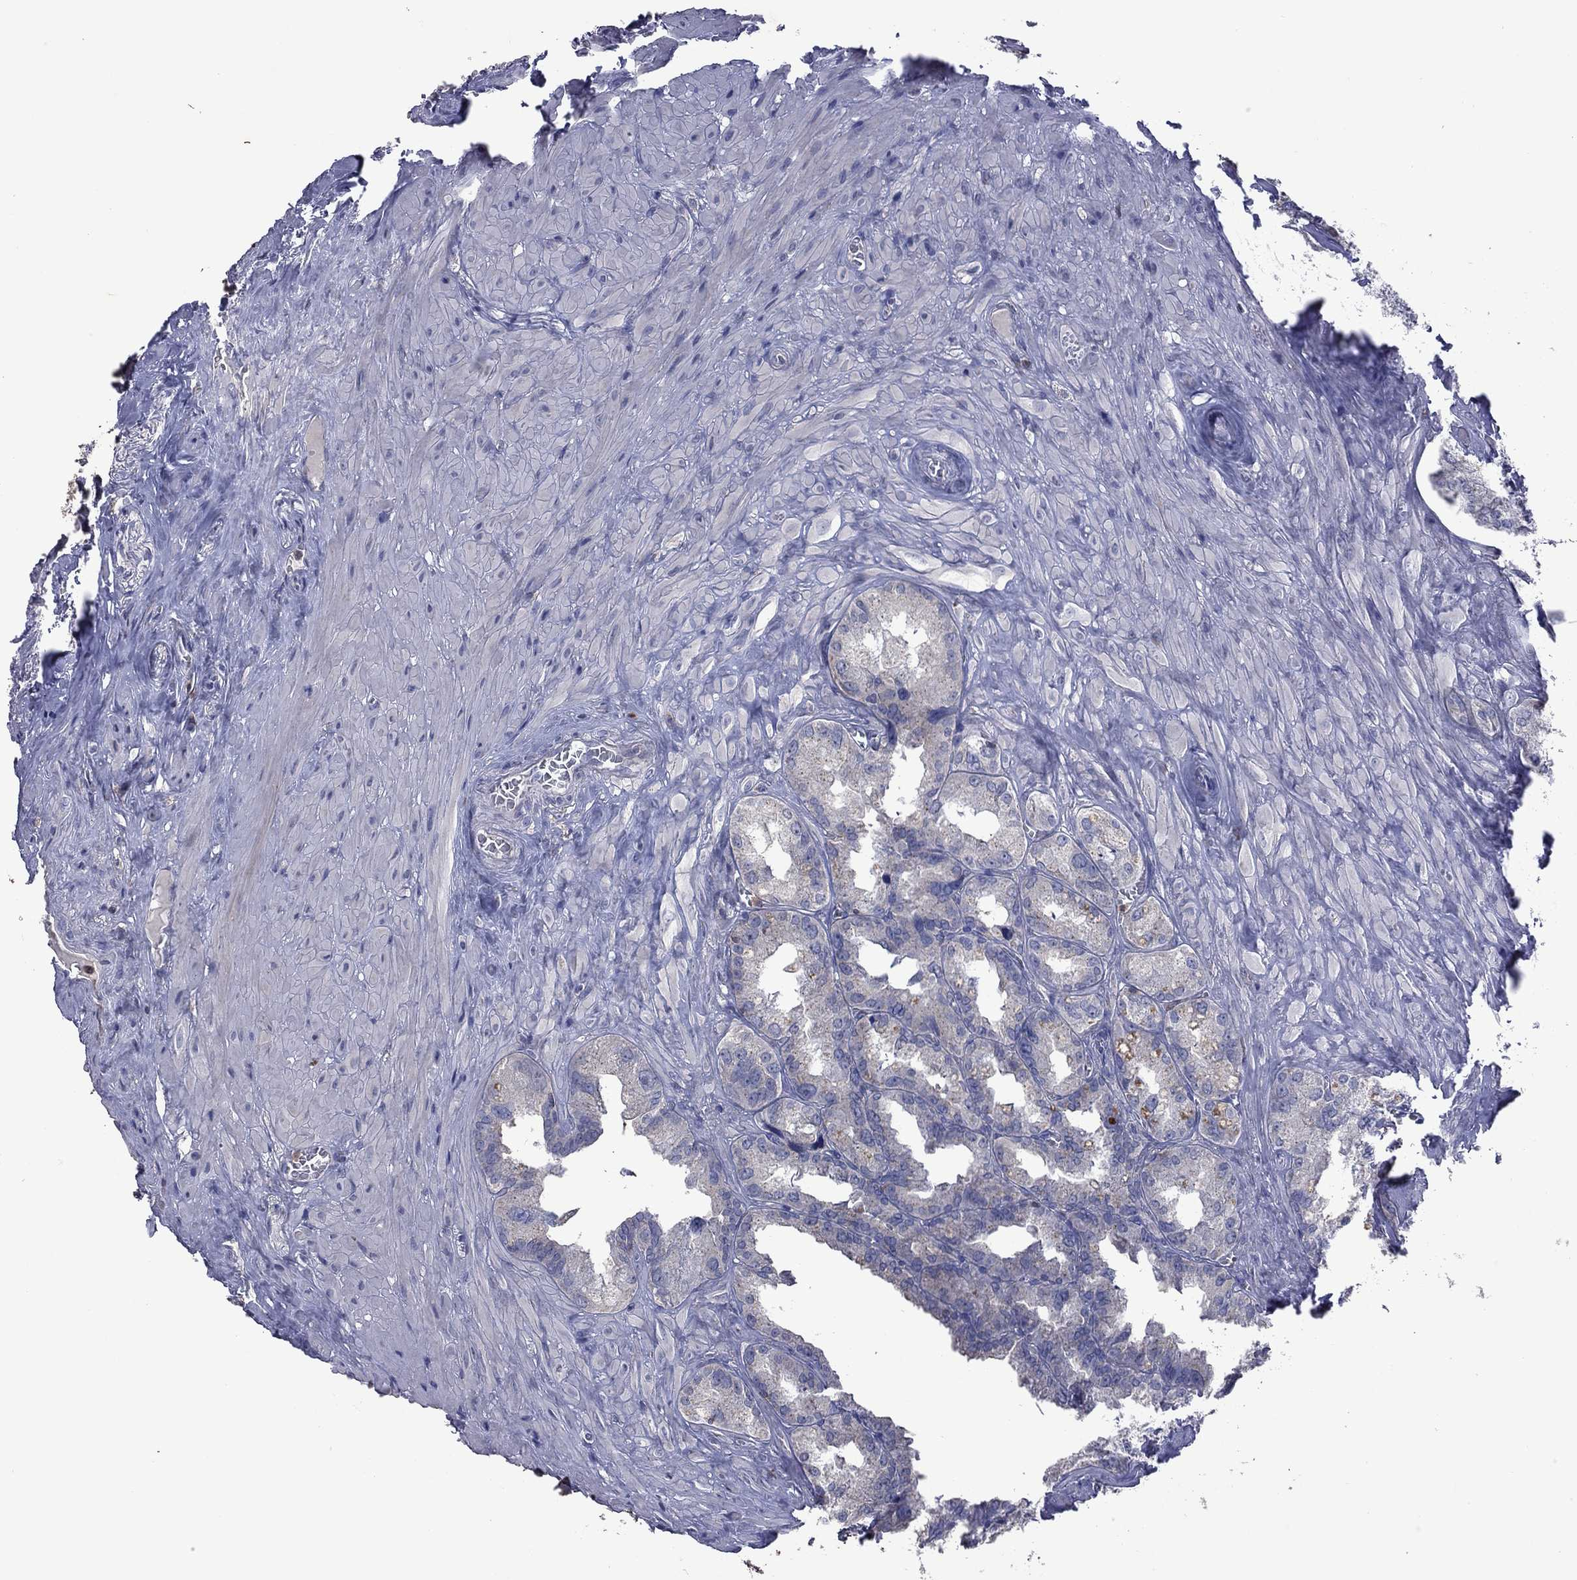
{"staining": {"intensity": "negative", "quantity": "none", "location": "none"}, "tissue": "seminal vesicle", "cell_type": "Glandular cells", "image_type": "normal", "snomed": [{"axis": "morphology", "description": "Normal tissue, NOS"}, {"axis": "topography", "description": "Seminal veicle"}], "caption": "A photomicrograph of seminal vesicle stained for a protein shows no brown staining in glandular cells. (DAB (3,3'-diaminobenzidine) immunohistochemistry (IHC), high magnification).", "gene": "ENSG00000288520", "patient": {"sex": "male", "age": 72}}